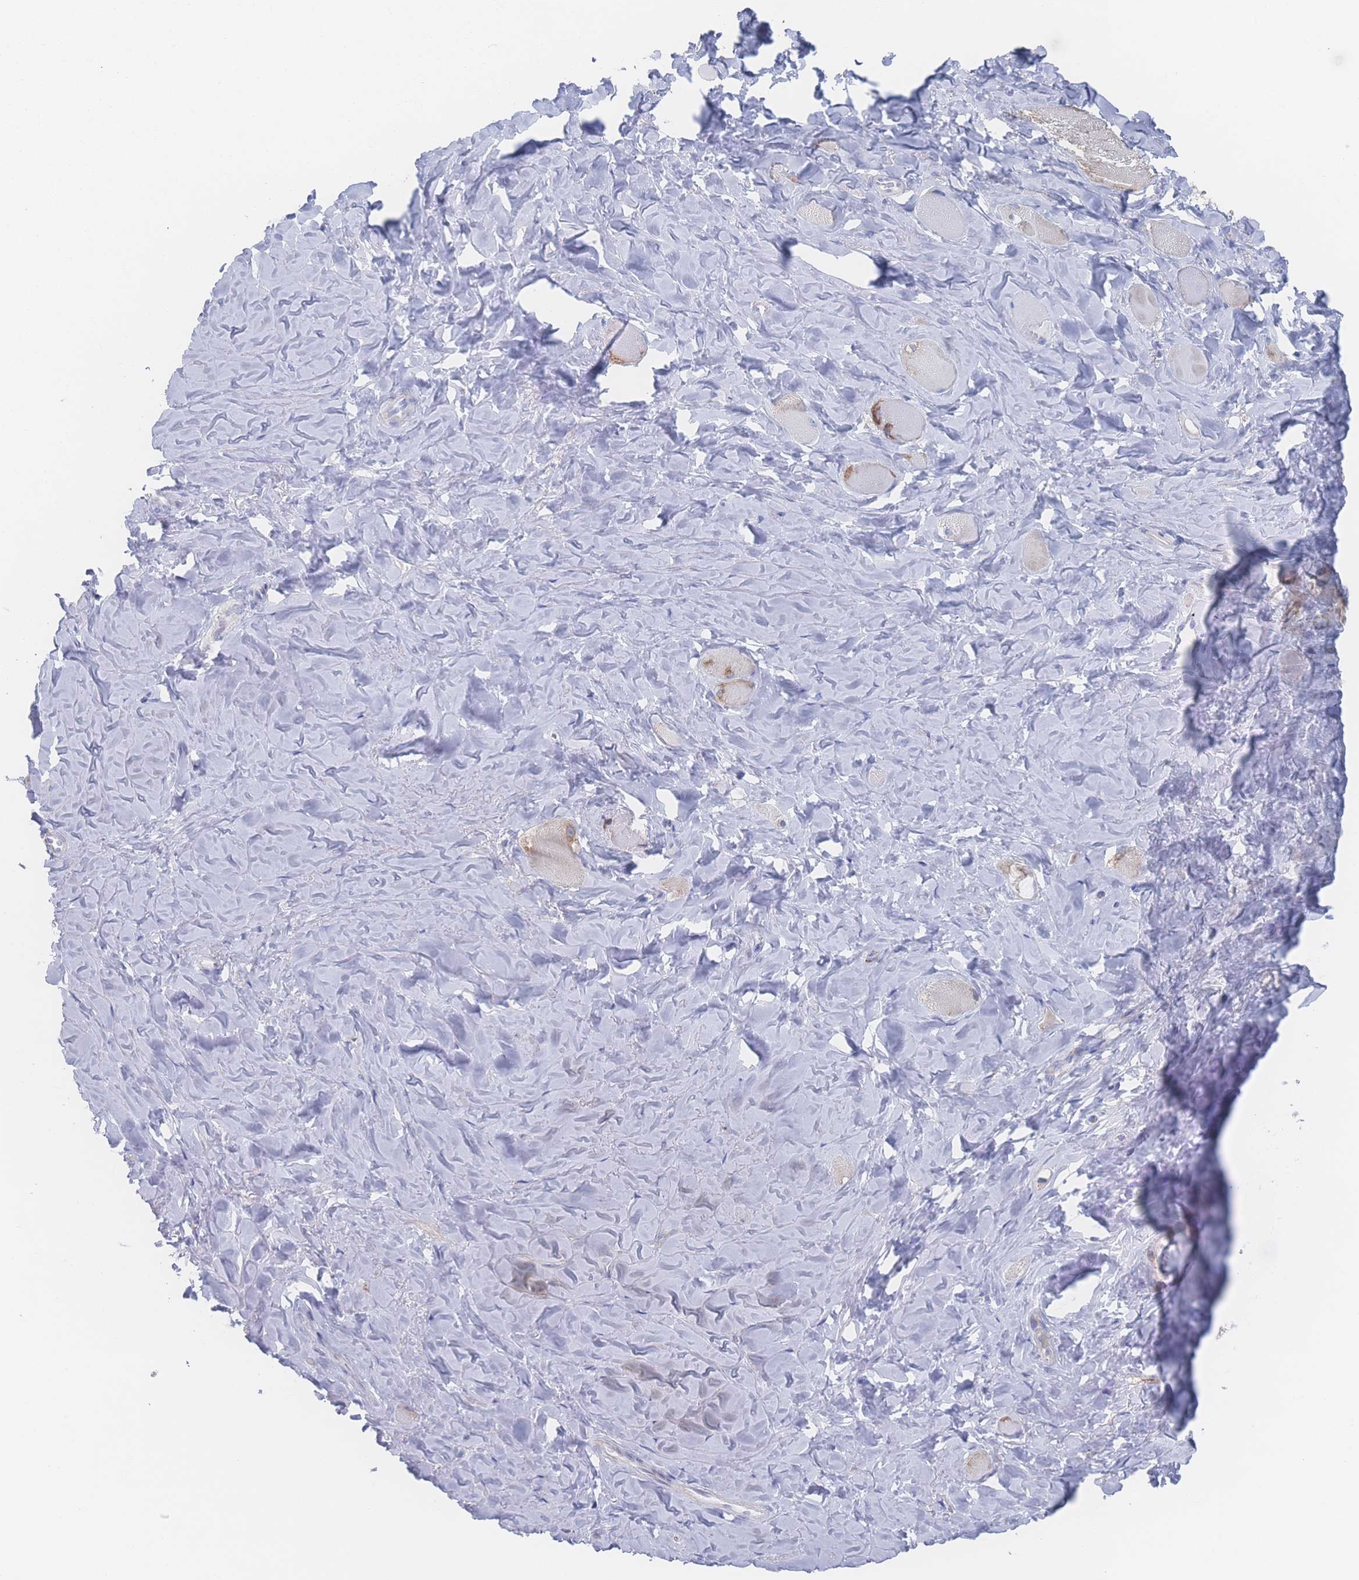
{"staining": {"intensity": "weak", "quantity": "25%-75%", "location": "cytoplasmic/membranous"}, "tissue": "smooth muscle", "cell_type": "Smooth muscle cells", "image_type": "normal", "snomed": [{"axis": "morphology", "description": "Normal tissue, NOS"}, {"axis": "topography", "description": "Smooth muscle"}, {"axis": "topography", "description": "Peripheral nerve tissue"}], "caption": "Protein analysis of normal smooth muscle displays weak cytoplasmic/membranous expression in about 25%-75% of smooth muscle cells. Using DAB (brown) and hematoxylin (blue) stains, captured at high magnification using brightfield microscopy.", "gene": "SNPH", "patient": {"sex": "male", "age": 69}}